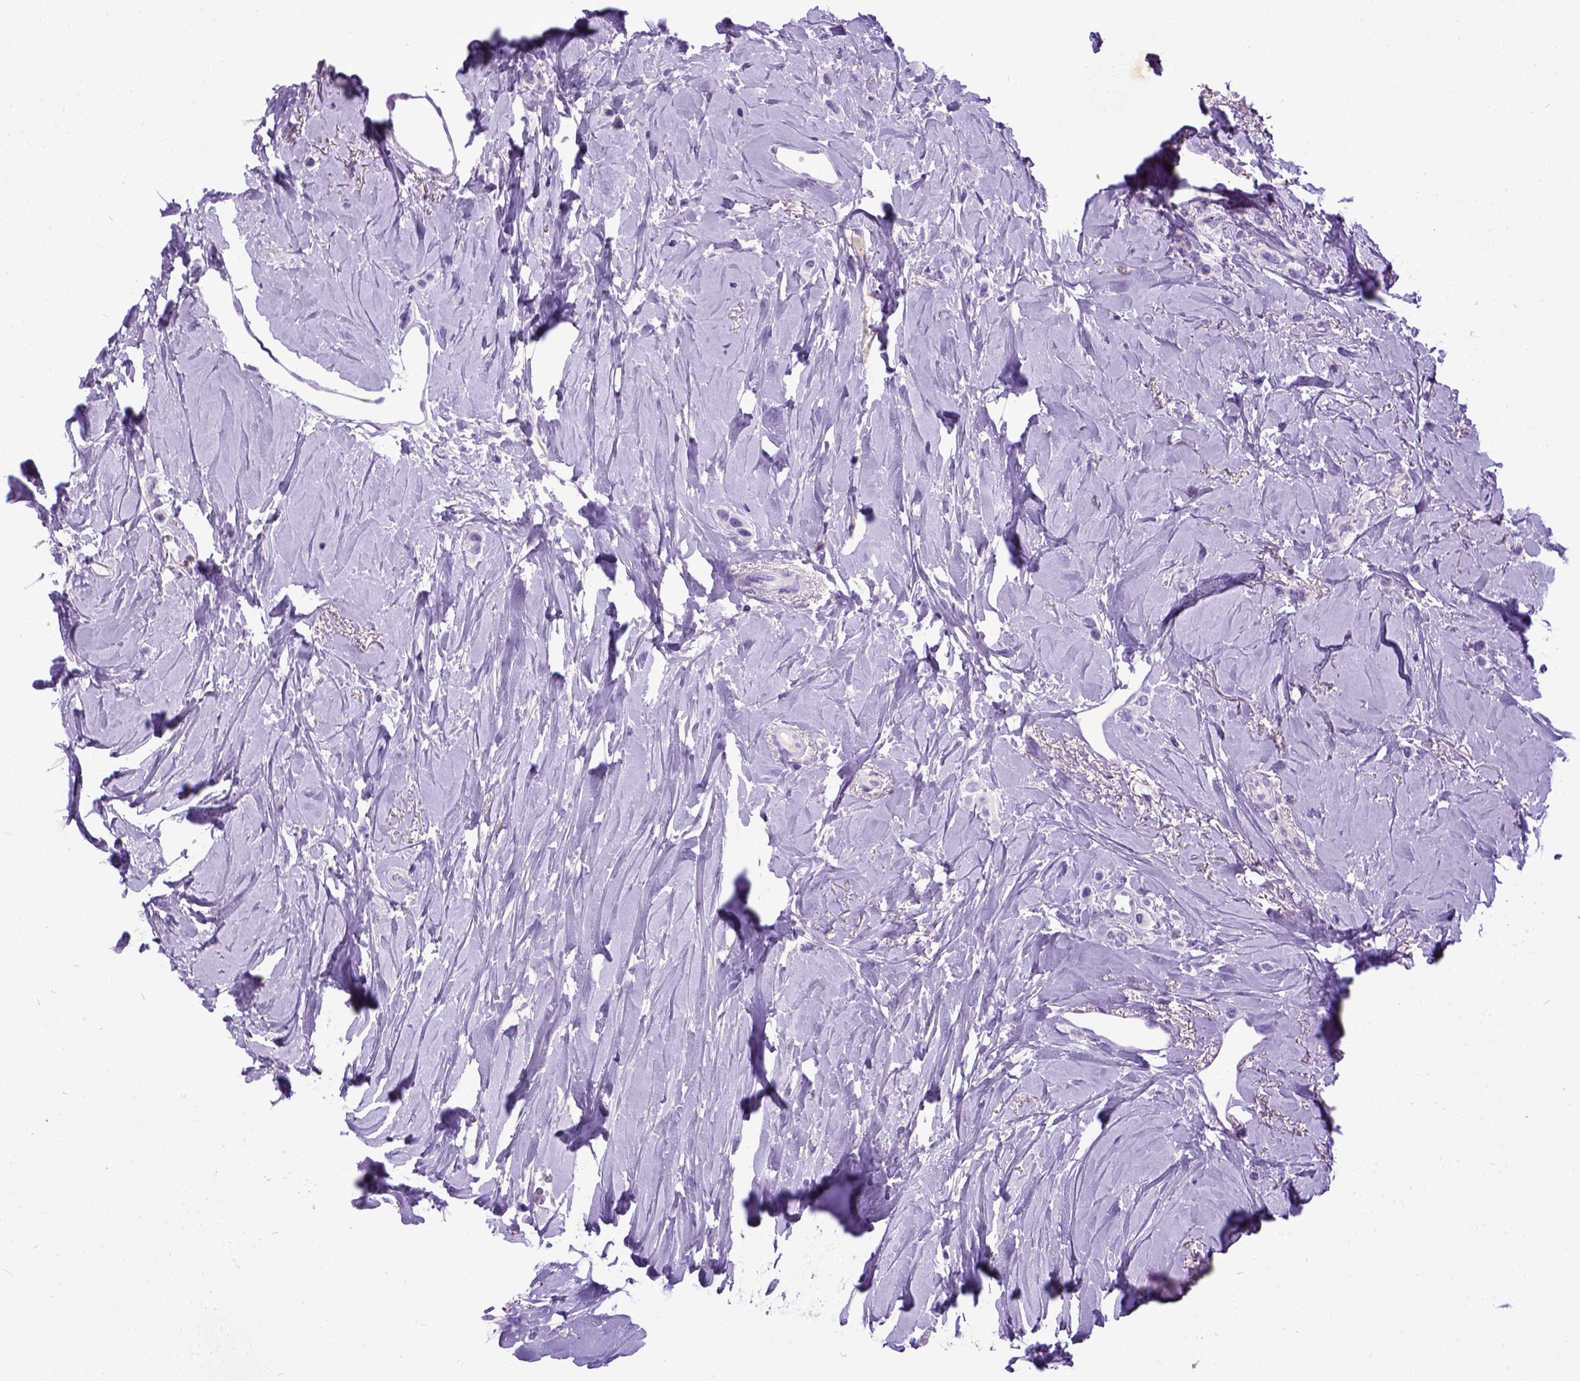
{"staining": {"intensity": "negative", "quantity": "none", "location": "none"}, "tissue": "breast cancer", "cell_type": "Tumor cells", "image_type": "cancer", "snomed": [{"axis": "morphology", "description": "Lobular carcinoma"}, {"axis": "topography", "description": "Breast"}], "caption": "IHC of human breast cancer exhibits no staining in tumor cells.", "gene": "IGF2", "patient": {"sex": "female", "age": 66}}